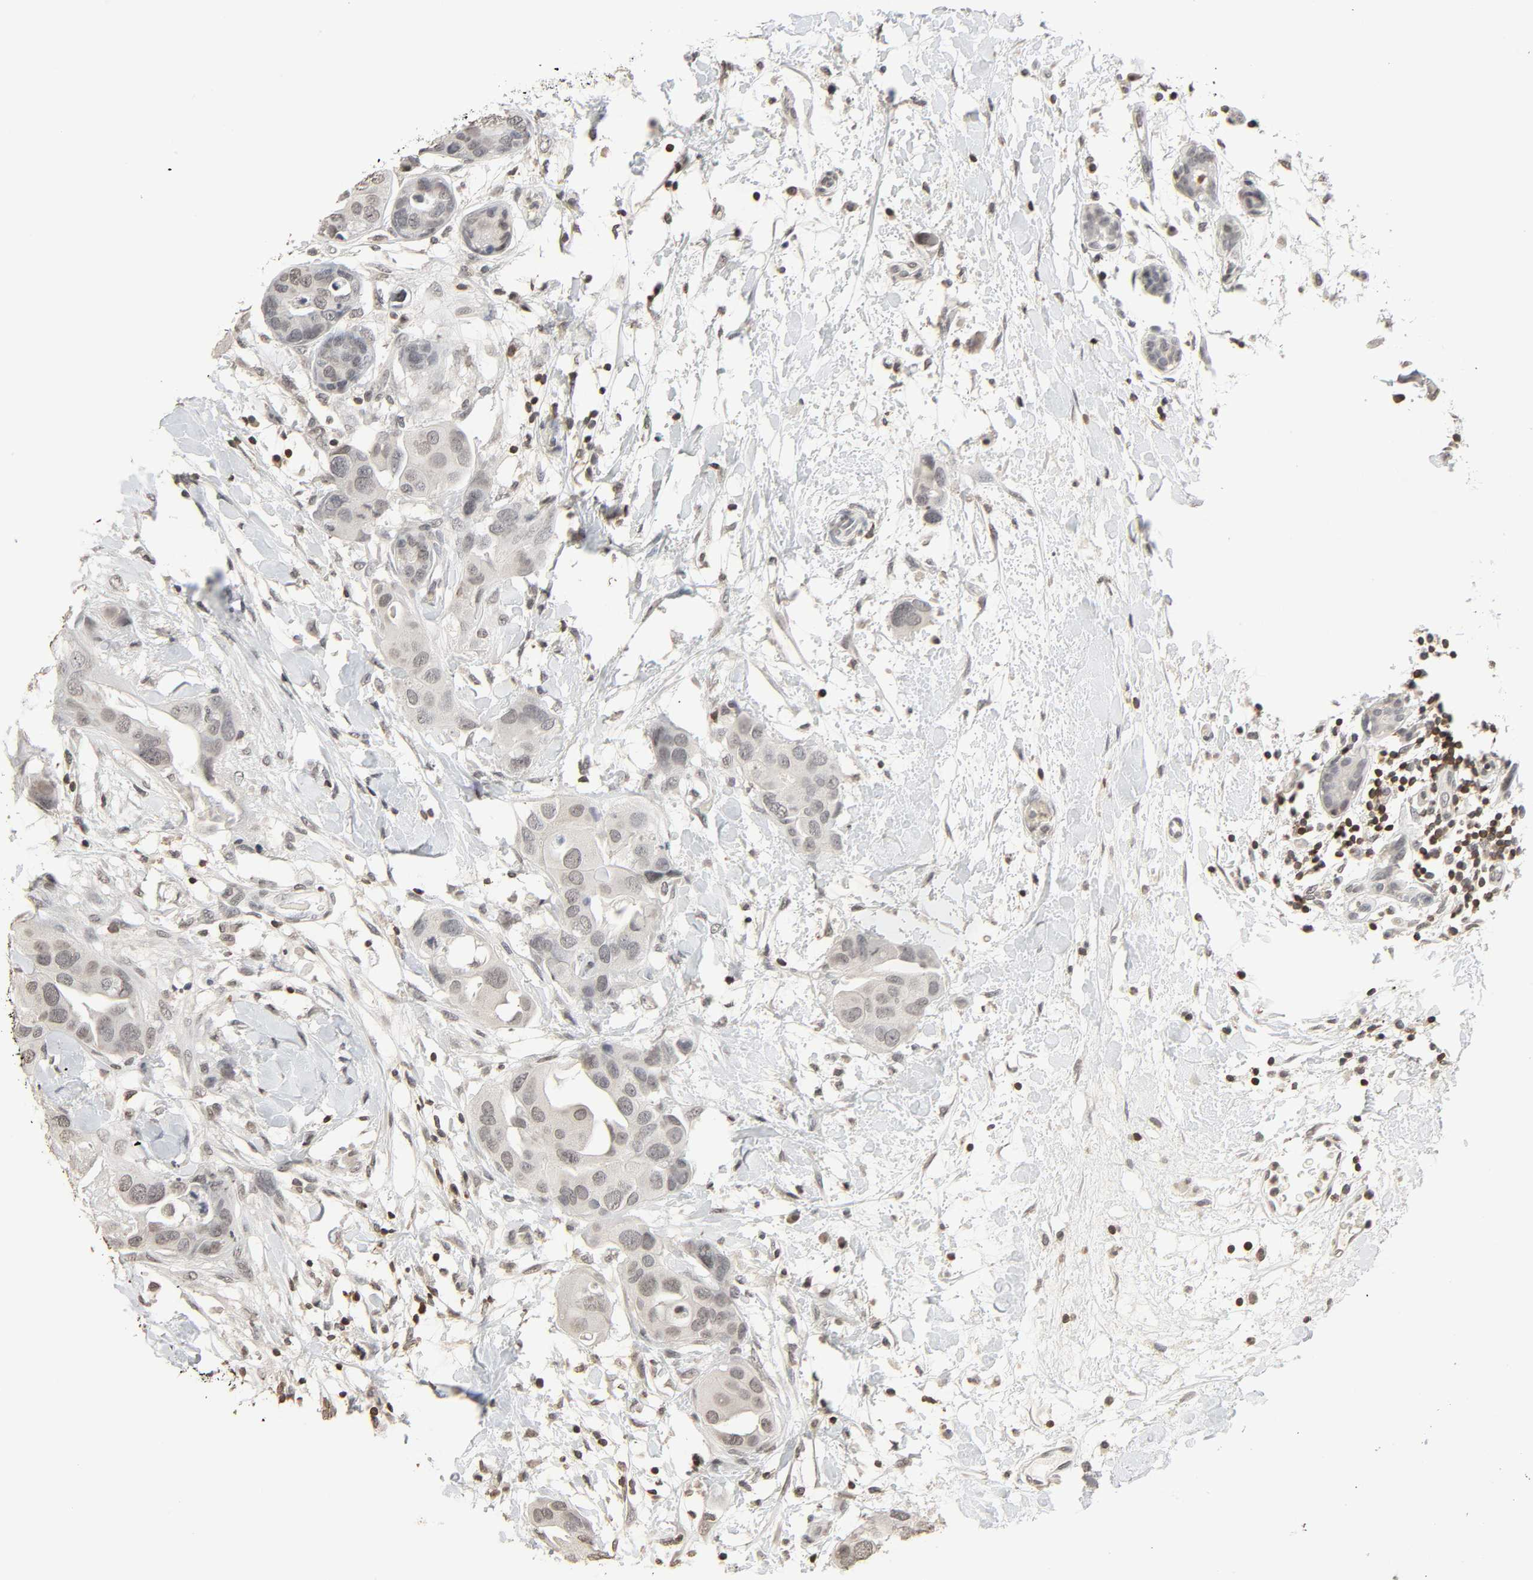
{"staining": {"intensity": "weak", "quantity": "<25%", "location": "nuclear"}, "tissue": "breast cancer", "cell_type": "Tumor cells", "image_type": "cancer", "snomed": [{"axis": "morphology", "description": "Duct carcinoma"}, {"axis": "topography", "description": "Breast"}], "caption": "This is an immunohistochemistry photomicrograph of human breast cancer. There is no positivity in tumor cells.", "gene": "STK4", "patient": {"sex": "female", "age": 40}}